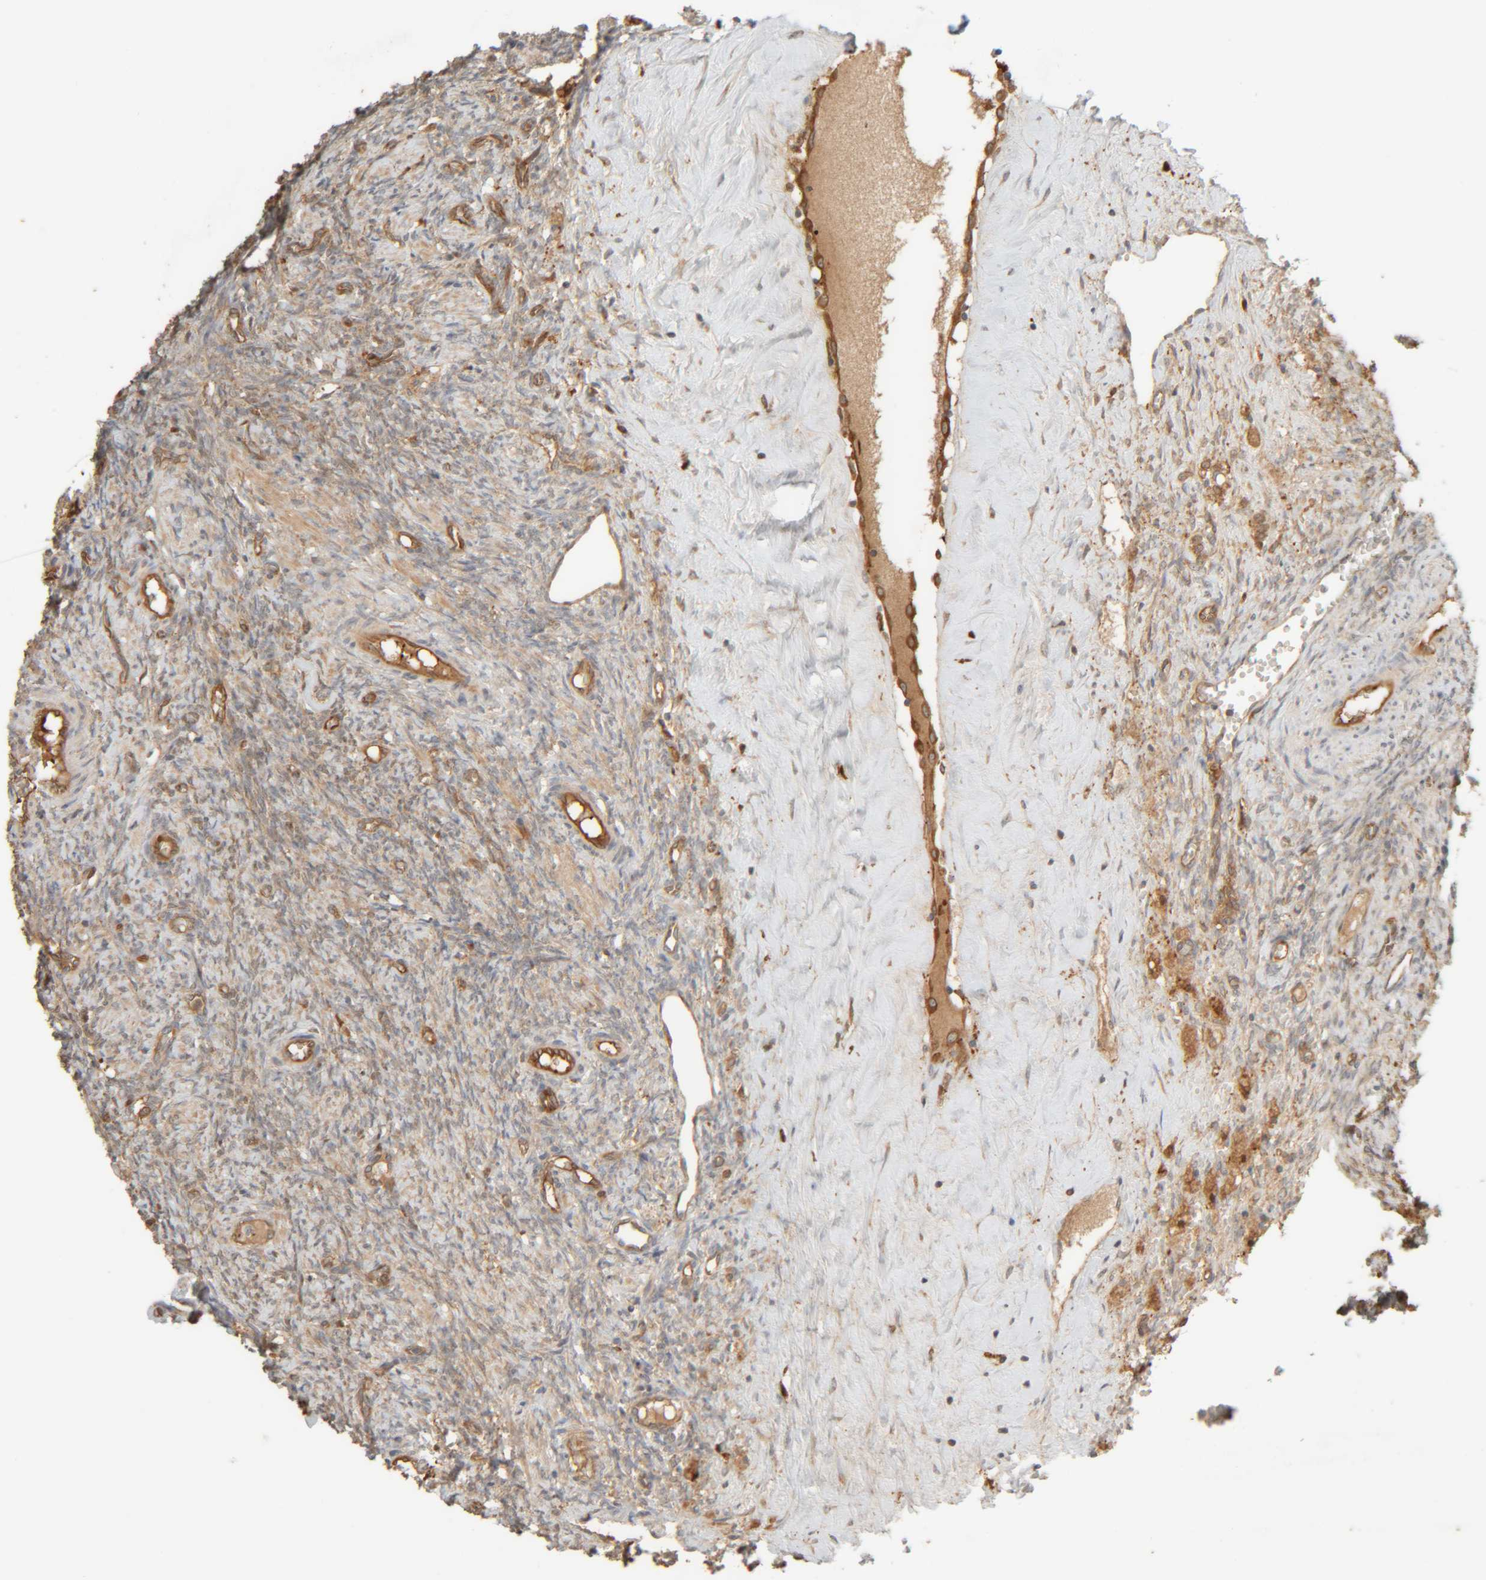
{"staining": {"intensity": "weak", "quantity": ">75%", "location": "cytoplasmic/membranous"}, "tissue": "ovary", "cell_type": "Ovarian stroma cells", "image_type": "normal", "snomed": [{"axis": "morphology", "description": "Normal tissue, NOS"}, {"axis": "topography", "description": "Ovary"}], "caption": "Approximately >75% of ovarian stroma cells in normal human ovary display weak cytoplasmic/membranous protein expression as visualized by brown immunohistochemical staining.", "gene": "TMEM192", "patient": {"sex": "female", "age": 41}}